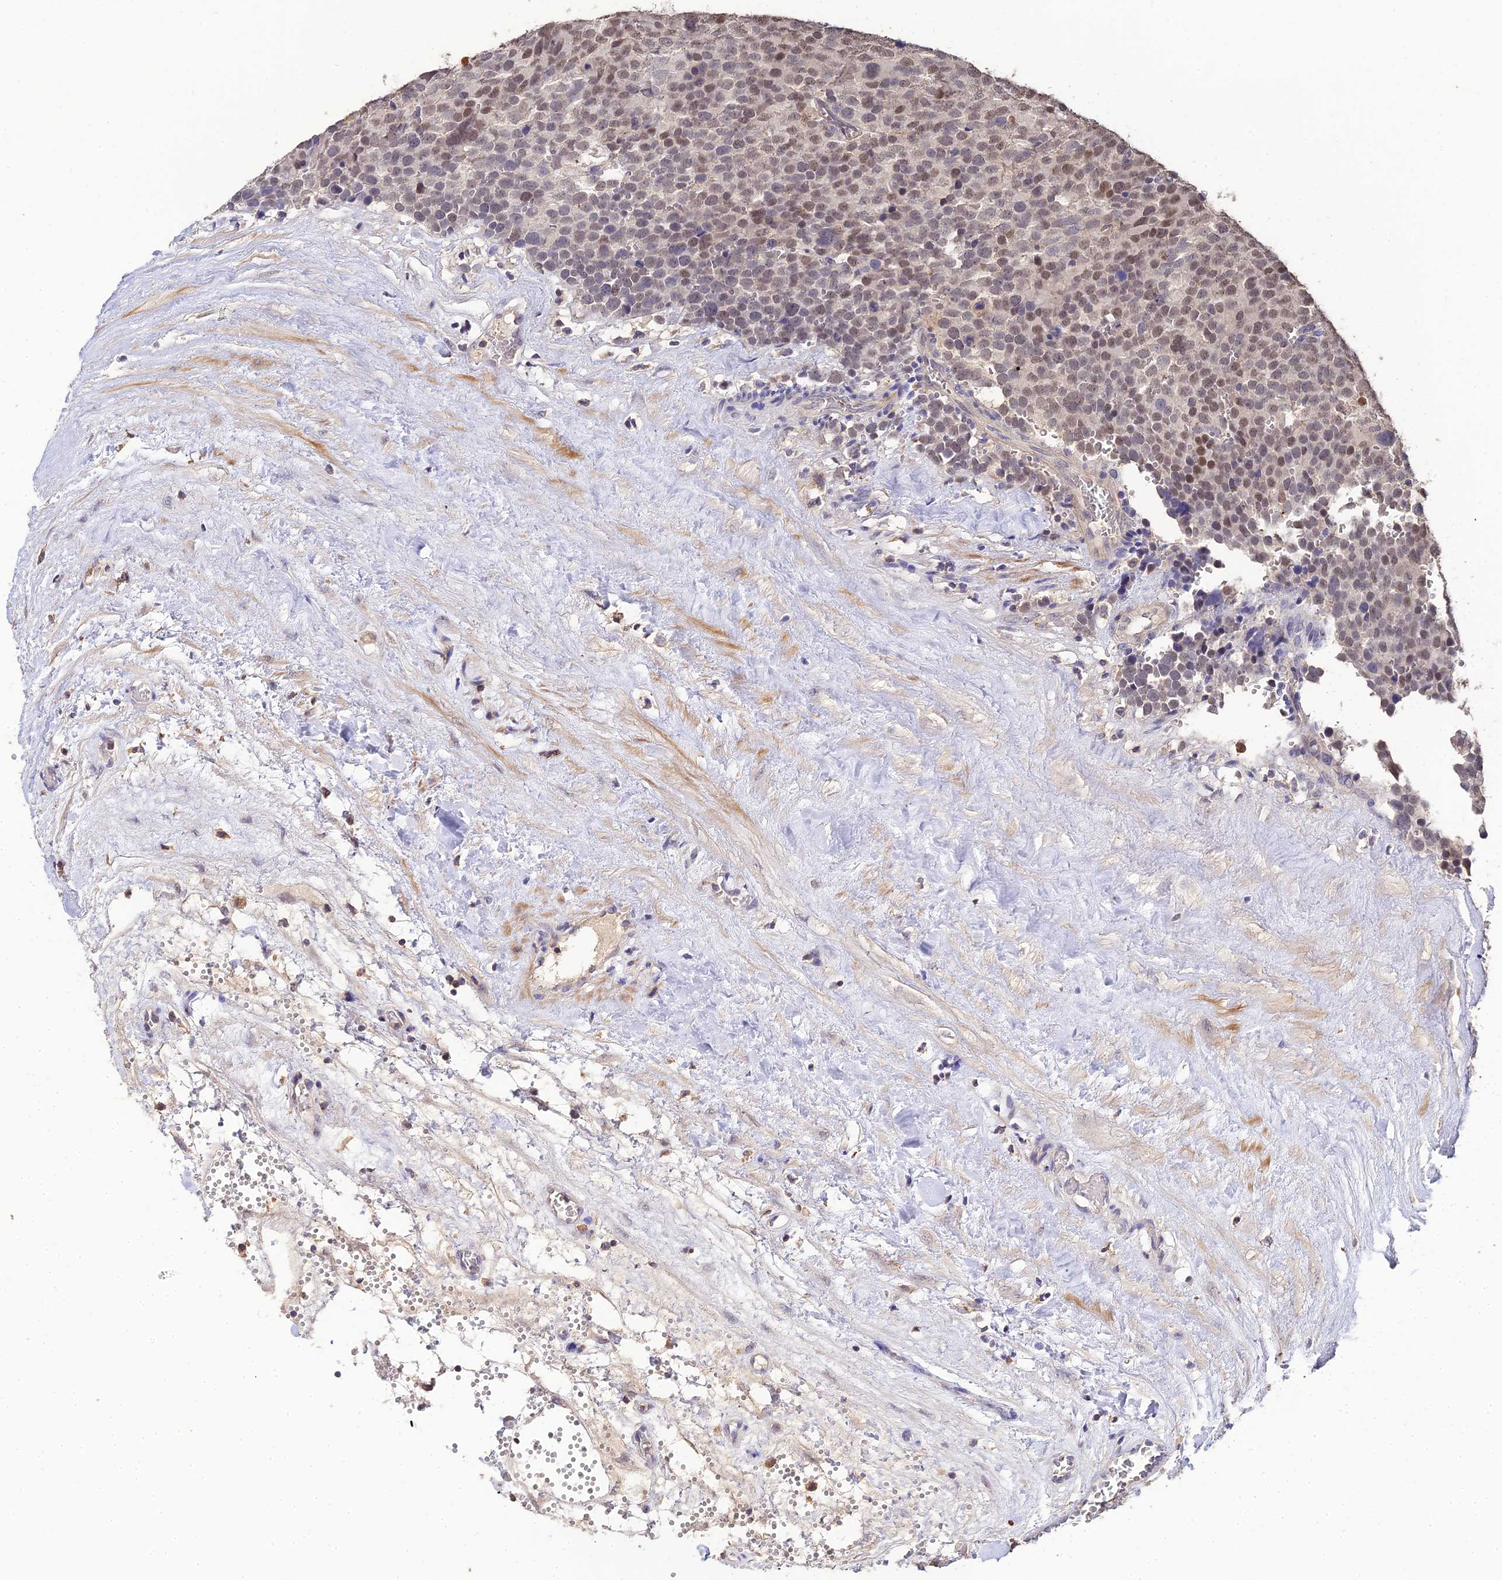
{"staining": {"intensity": "moderate", "quantity": ">75%", "location": "nuclear"}, "tissue": "testis cancer", "cell_type": "Tumor cells", "image_type": "cancer", "snomed": [{"axis": "morphology", "description": "Seminoma, NOS"}, {"axis": "topography", "description": "Testis"}], "caption": "Human testis cancer stained with a brown dye shows moderate nuclear positive positivity in about >75% of tumor cells.", "gene": "LSM5", "patient": {"sex": "male", "age": 71}}